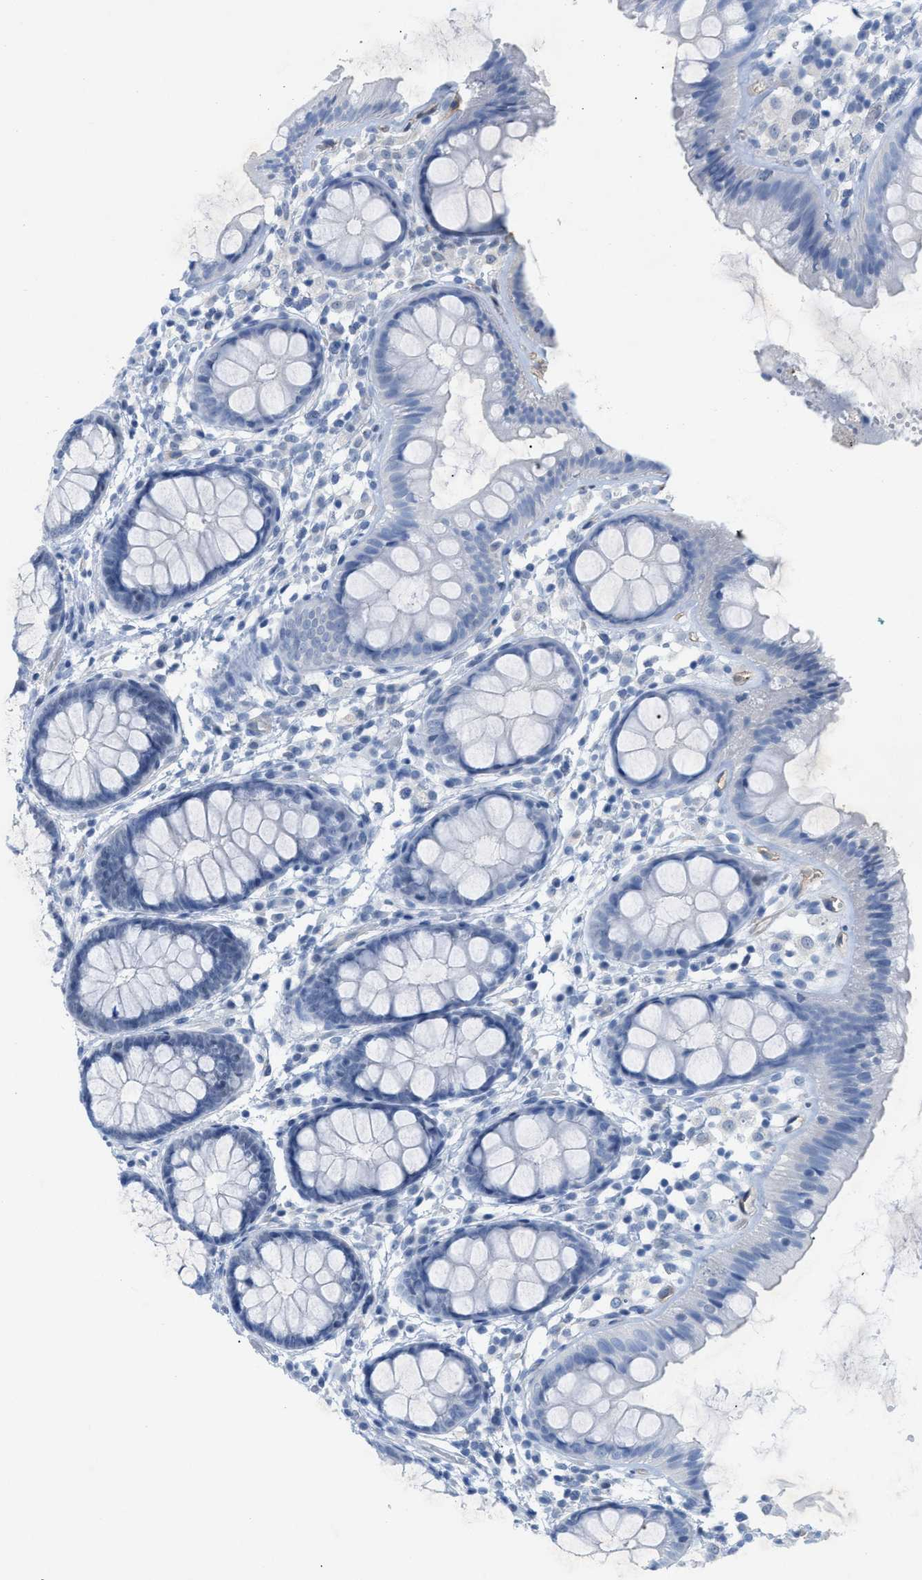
{"staining": {"intensity": "negative", "quantity": "none", "location": "none"}, "tissue": "colon", "cell_type": "Endothelial cells", "image_type": "normal", "snomed": [{"axis": "morphology", "description": "Normal tissue, NOS"}, {"axis": "topography", "description": "Colon"}], "caption": "Colon stained for a protein using immunohistochemistry displays no expression endothelial cells.", "gene": "HLTF", "patient": {"sex": "female", "age": 56}}